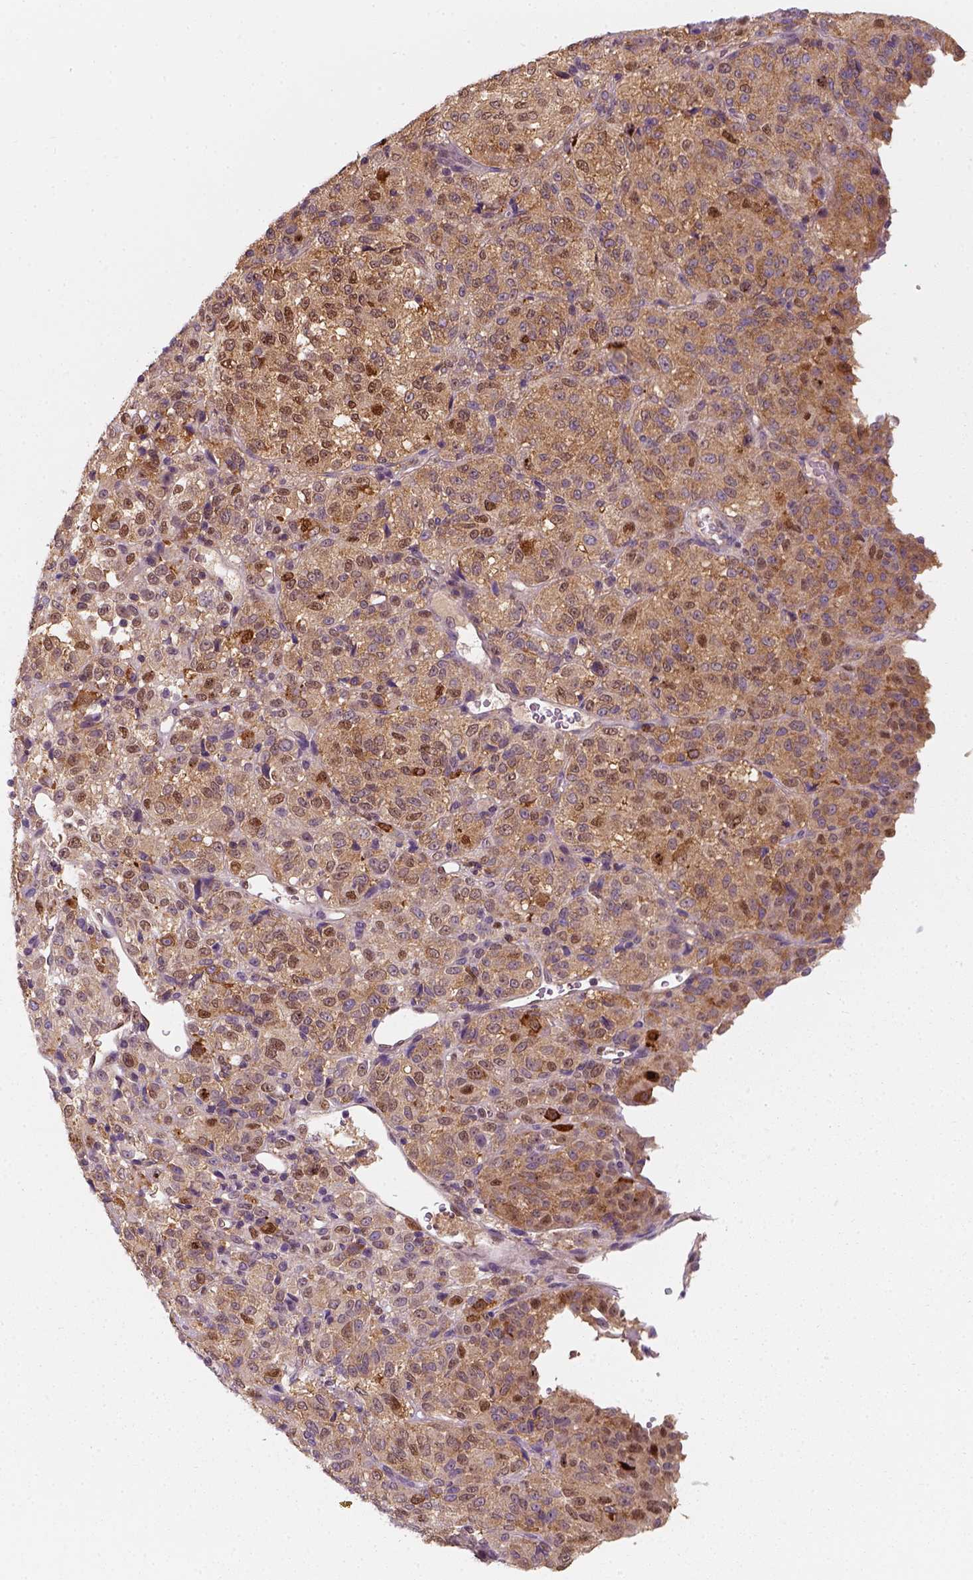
{"staining": {"intensity": "moderate", "quantity": "<25%", "location": "cytoplasmic/membranous,nuclear"}, "tissue": "melanoma", "cell_type": "Tumor cells", "image_type": "cancer", "snomed": [{"axis": "morphology", "description": "Malignant melanoma, Metastatic site"}, {"axis": "topography", "description": "Brain"}], "caption": "Immunohistochemistry histopathology image of melanoma stained for a protein (brown), which reveals low levels of moderate cytoplasmic/membranous and nuclear positivity in approximately <25% of tumor cells.", "gene": "SQSTM1", "patient": {"sex": "female", "age": 56}}